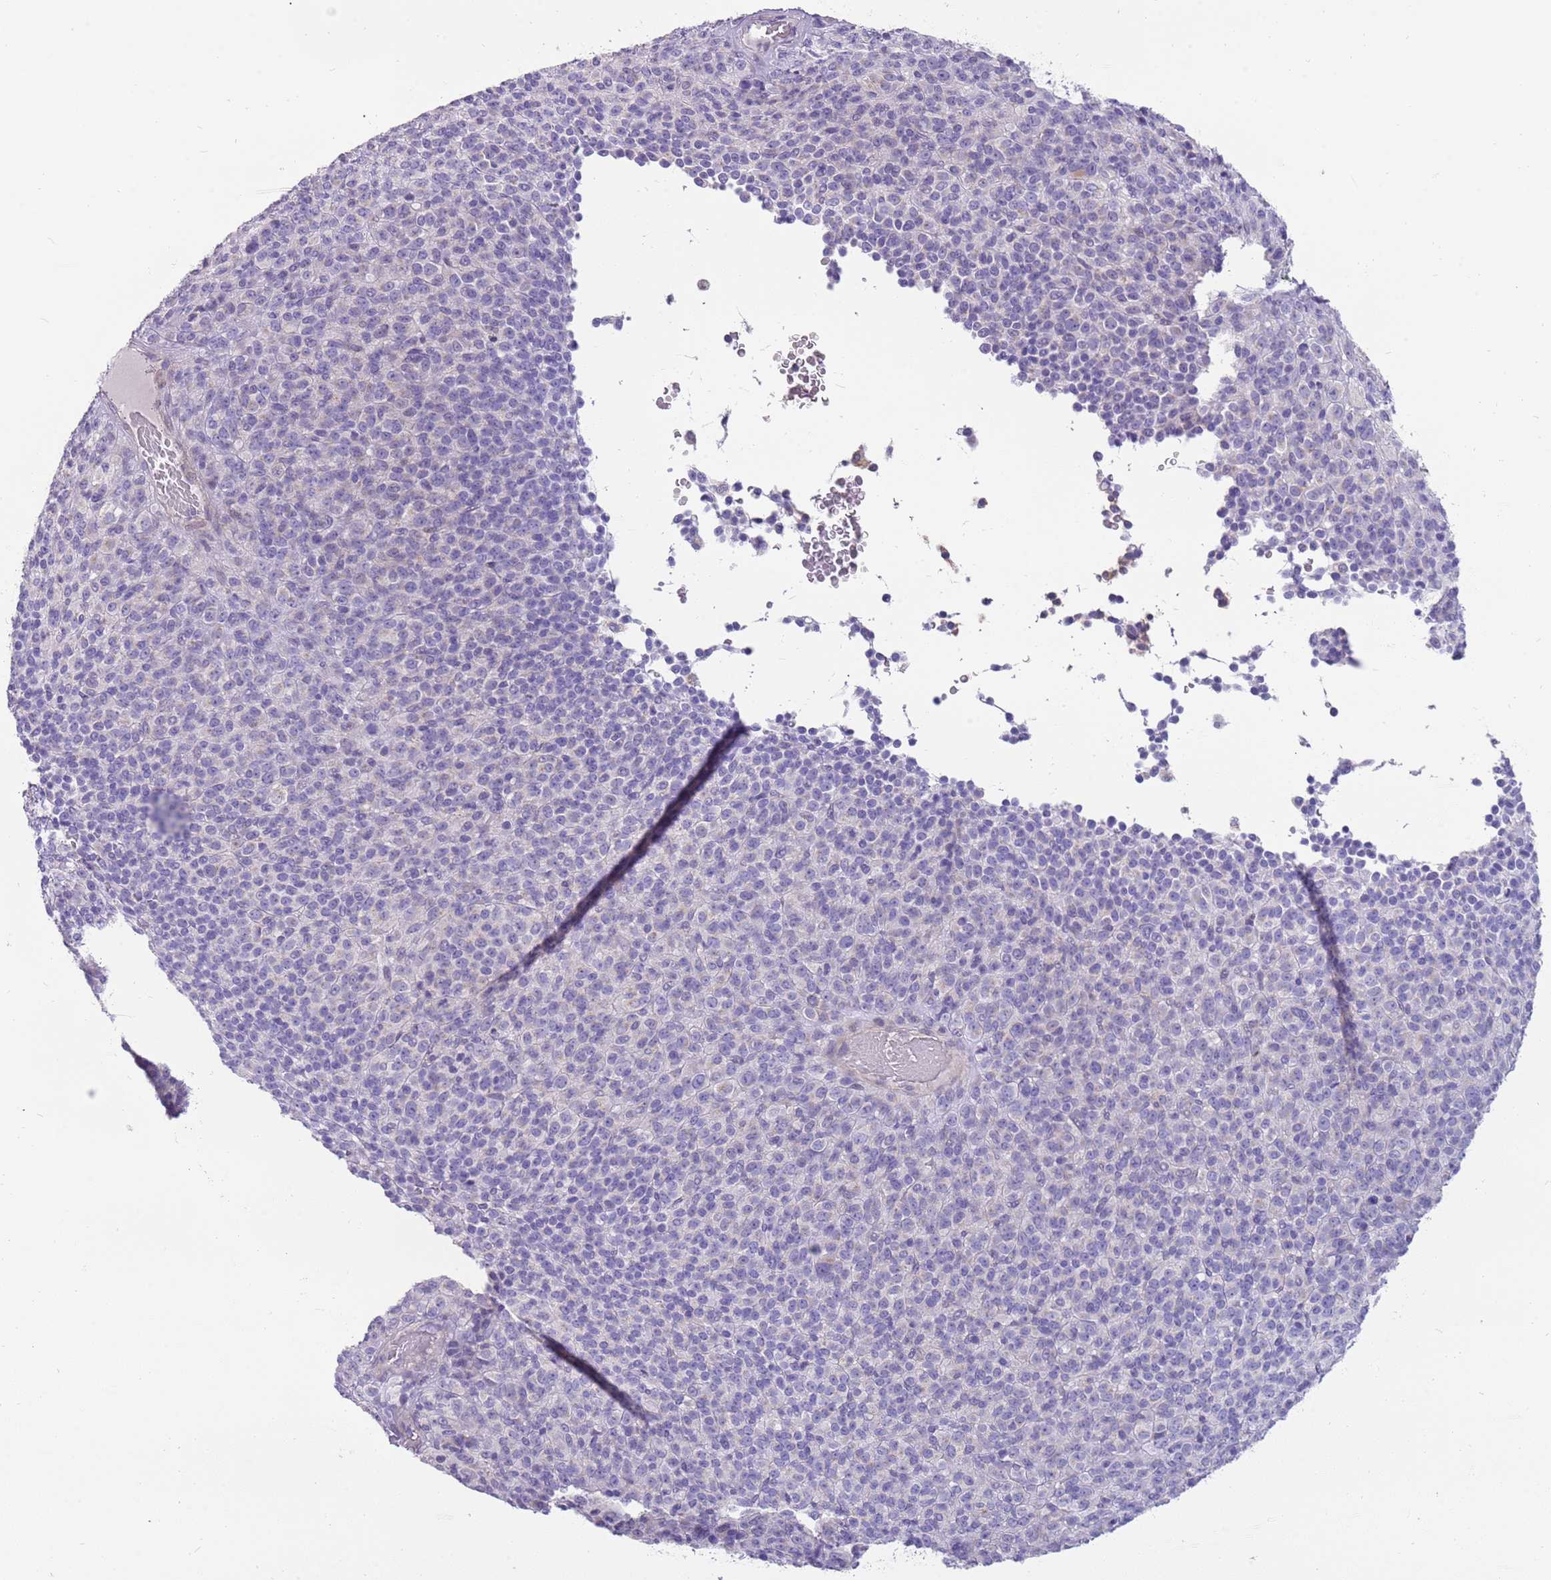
{"staining": {"intensity": "negative", "quantity": "none", "location": "none"}, "tissue": "melanoma", "cell_type": "Tumor cells", "image_type": "cancer", "snomed": [{"axis": "morphology", "description": "Malignant melanoma, Metastatic site"}, {"axis": "topography", "description": "Brain"}], "caption": "IHC micrograph of melanoma stained for a protein (brown), which reveals no staining in tumor cells.", "gene": "DIPK1C", "patient": {"sex": "female", "age": 56}}